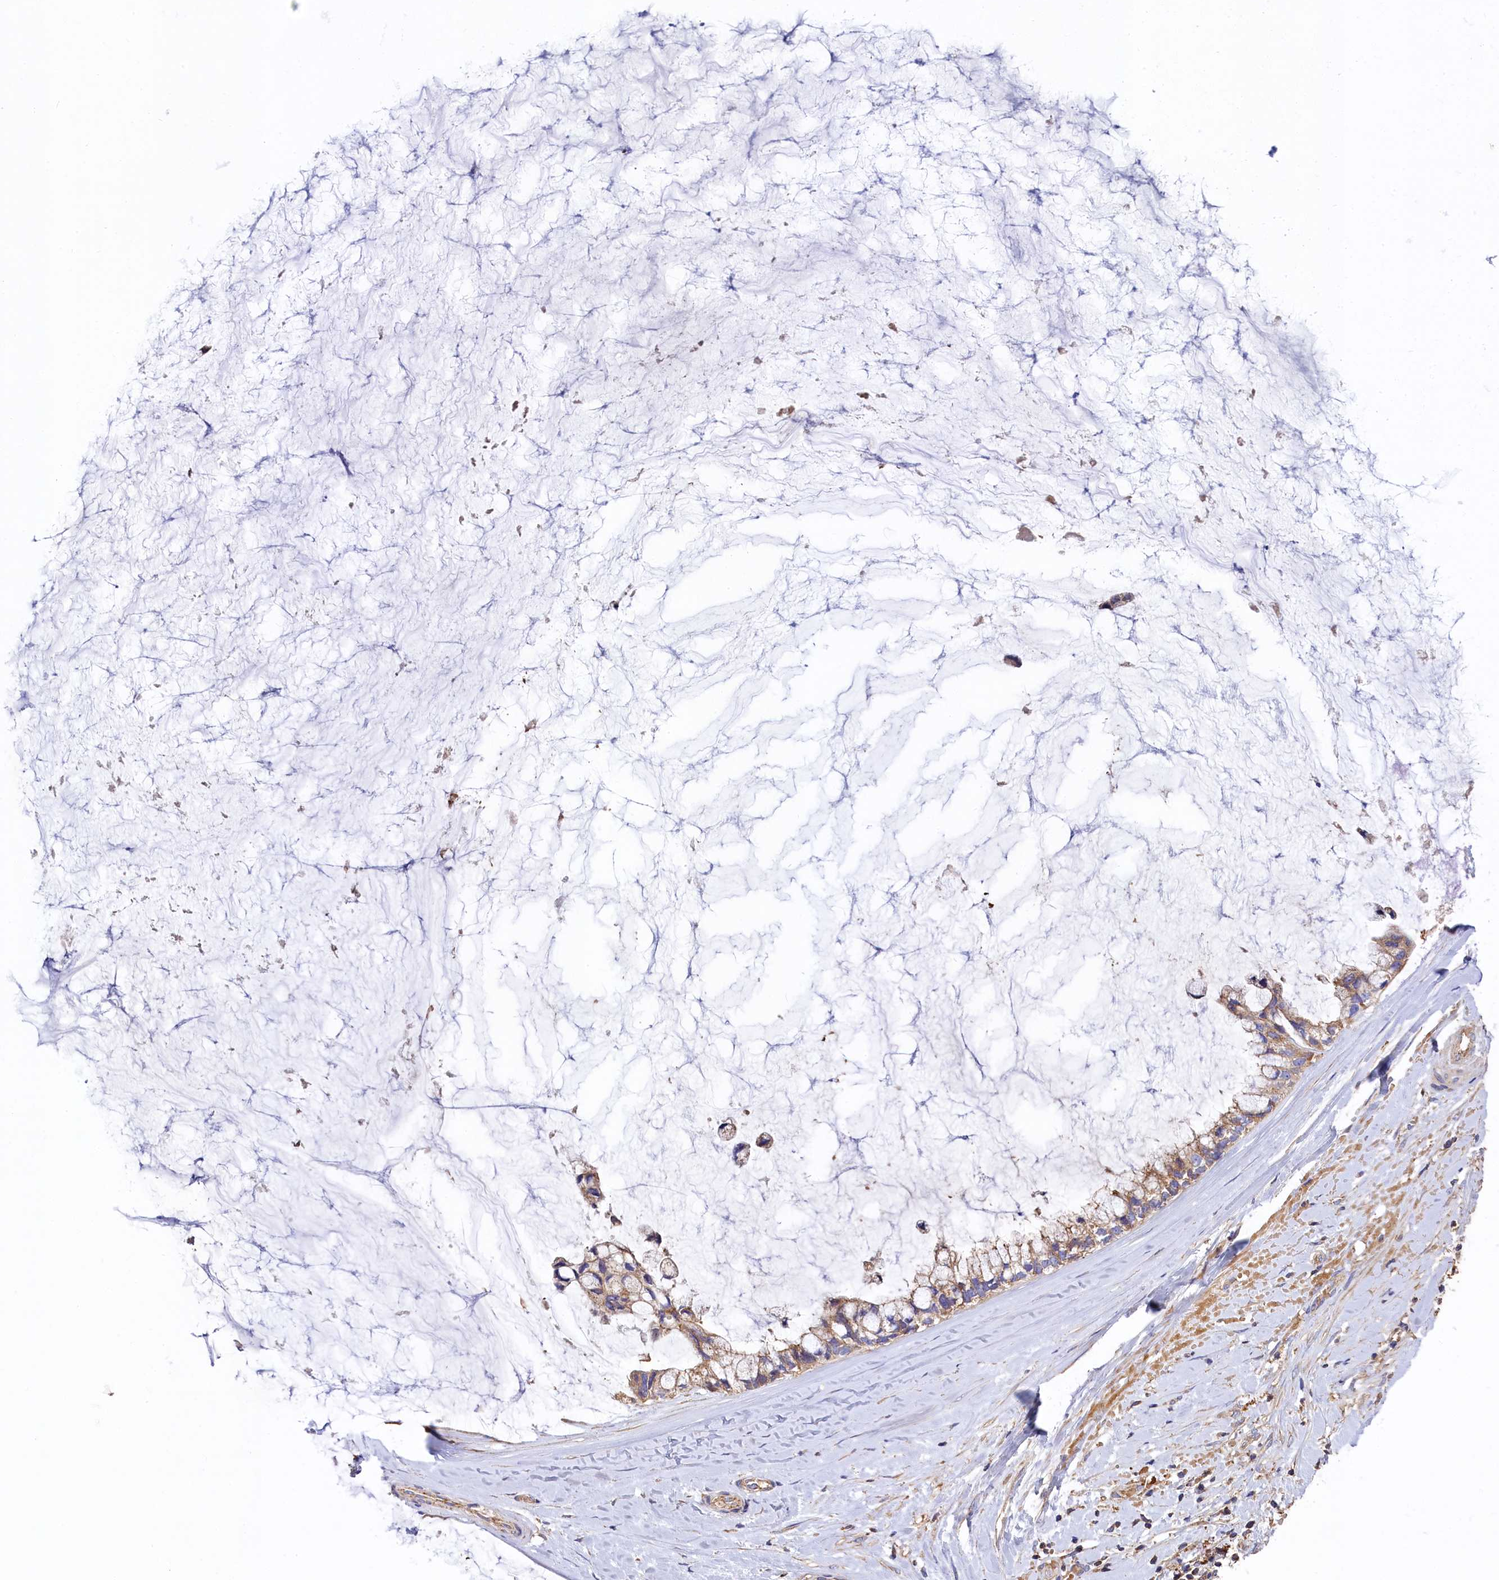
{"staining": {"intensity": "weak", "quantity": "25%-75%", "location": "cytoplasmic/membranous"}, "tissue": "ovarian cancer", "cell_type": "Tumor cells", "image_type": "cancer", "snomed": [{"axis": "morphology", "description": "Cystadenocarcinoma, mucinous, NOS"}, {"axis": "topography", "description": "Ovary"}], "caption": "Weak cytoplasmic/membranous staining is appreciated in about 25%-75% of tumor cells in mucinous cystadenocarcinoma (ovarian).", "gene": "SEC31B", "patient": {"sex": "female", "age": 39}}